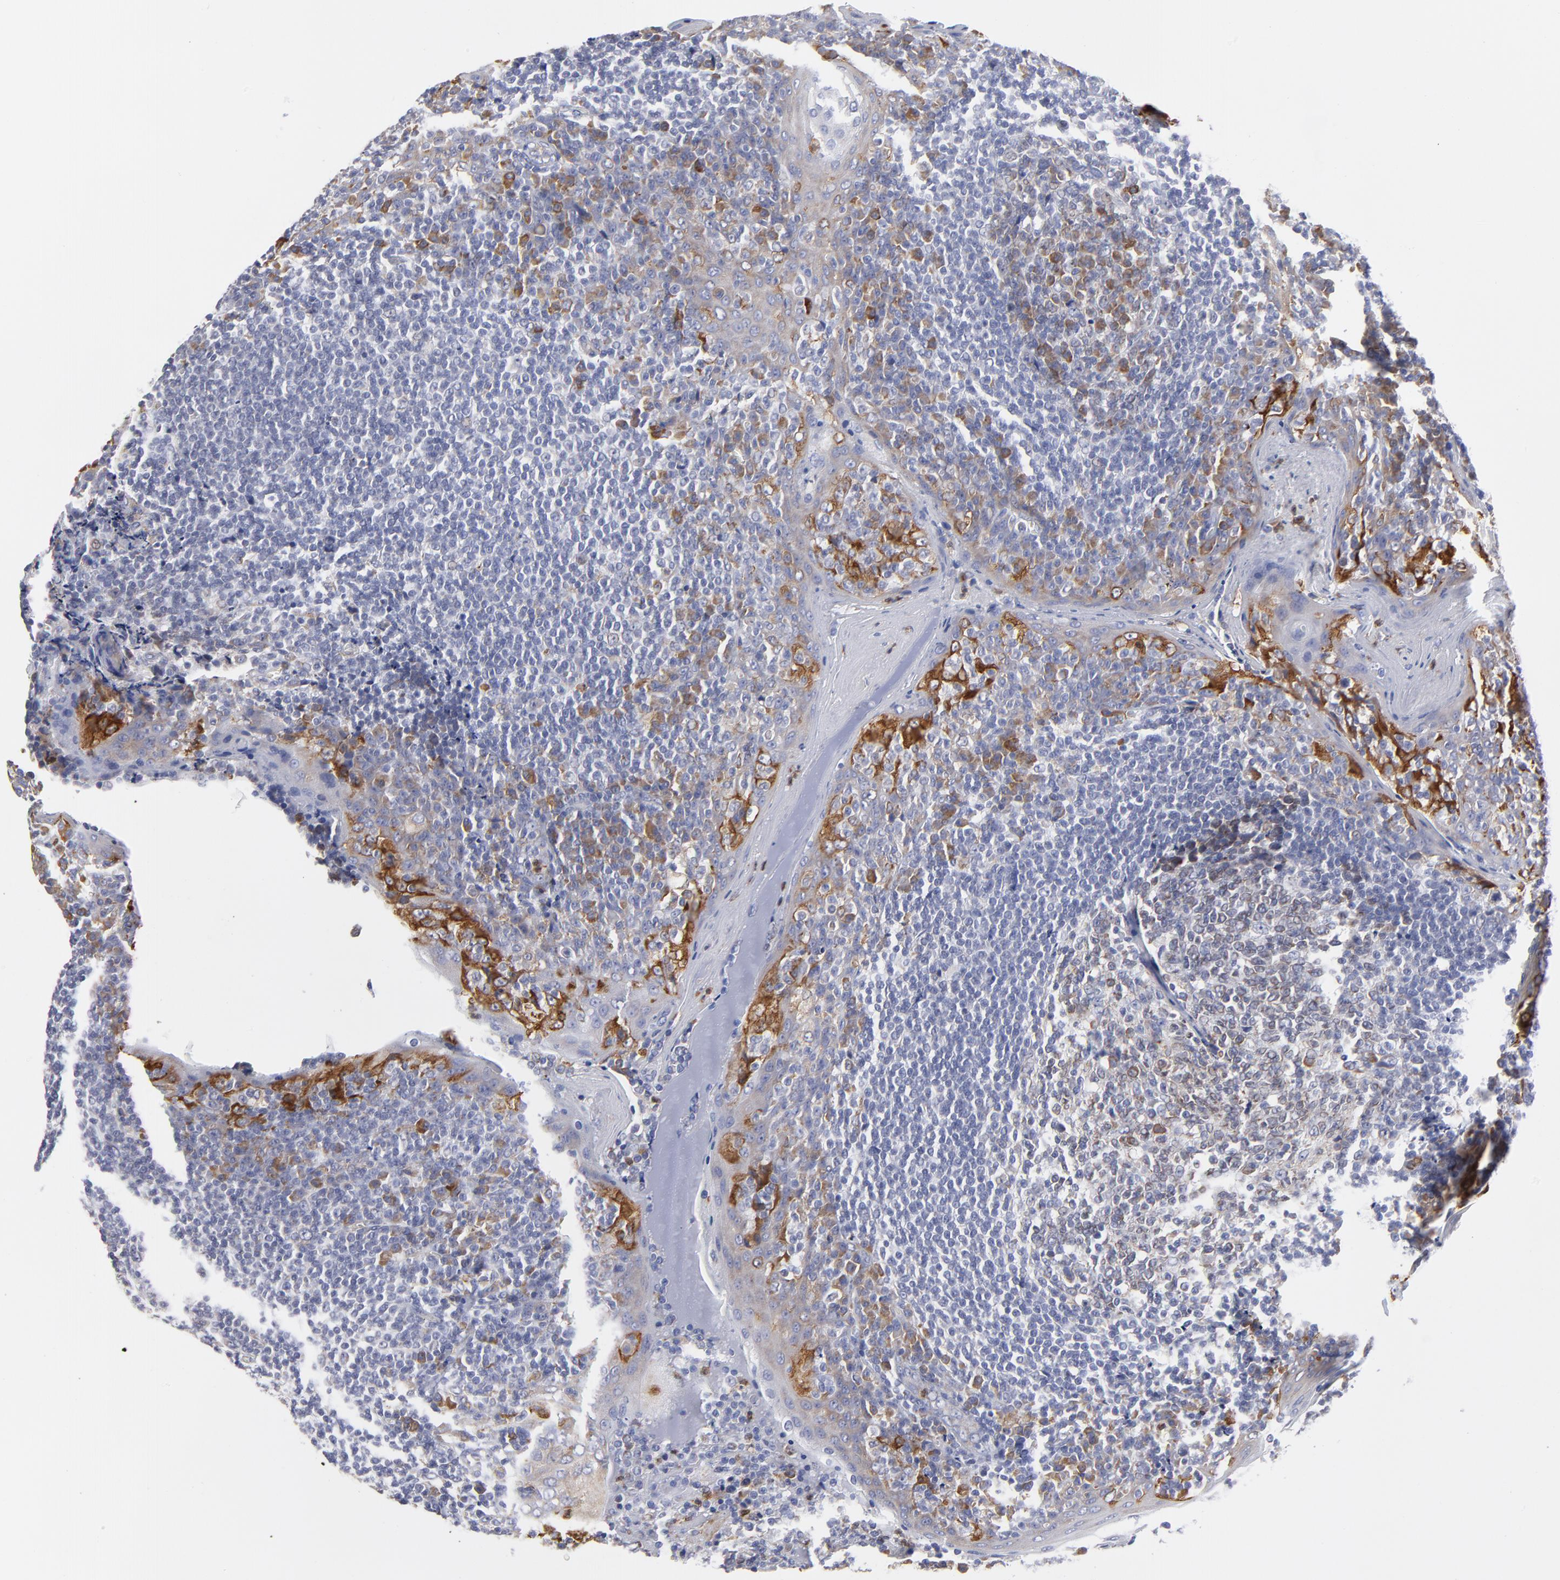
{"staining": {"intensity": "moderate", "quantity": "<25%", "location": "cytoplasmic/membranous"}, "tissue": "tonsil", "cell_type": "Germinal center cells", "image_type": "normal", "snomed": [{"axis": "morphology", "description": "Normal tissue, NOS"}, {"axis": "topography", "description": "Tonsil"}], "caption": "Protein staining of unremarkable tonsil demonstrates moderate cytoplasmic/membranous staining in approximately <25% of germinal center cells. The protein is stained brown, and the nuclei are stained in blue (DAB (3,3'-diaminobenzidine) IHC with brightfield microscopy, high magnification).", "gene": "MOSPD2", "patient": {"sex": "male", "age": 31}}